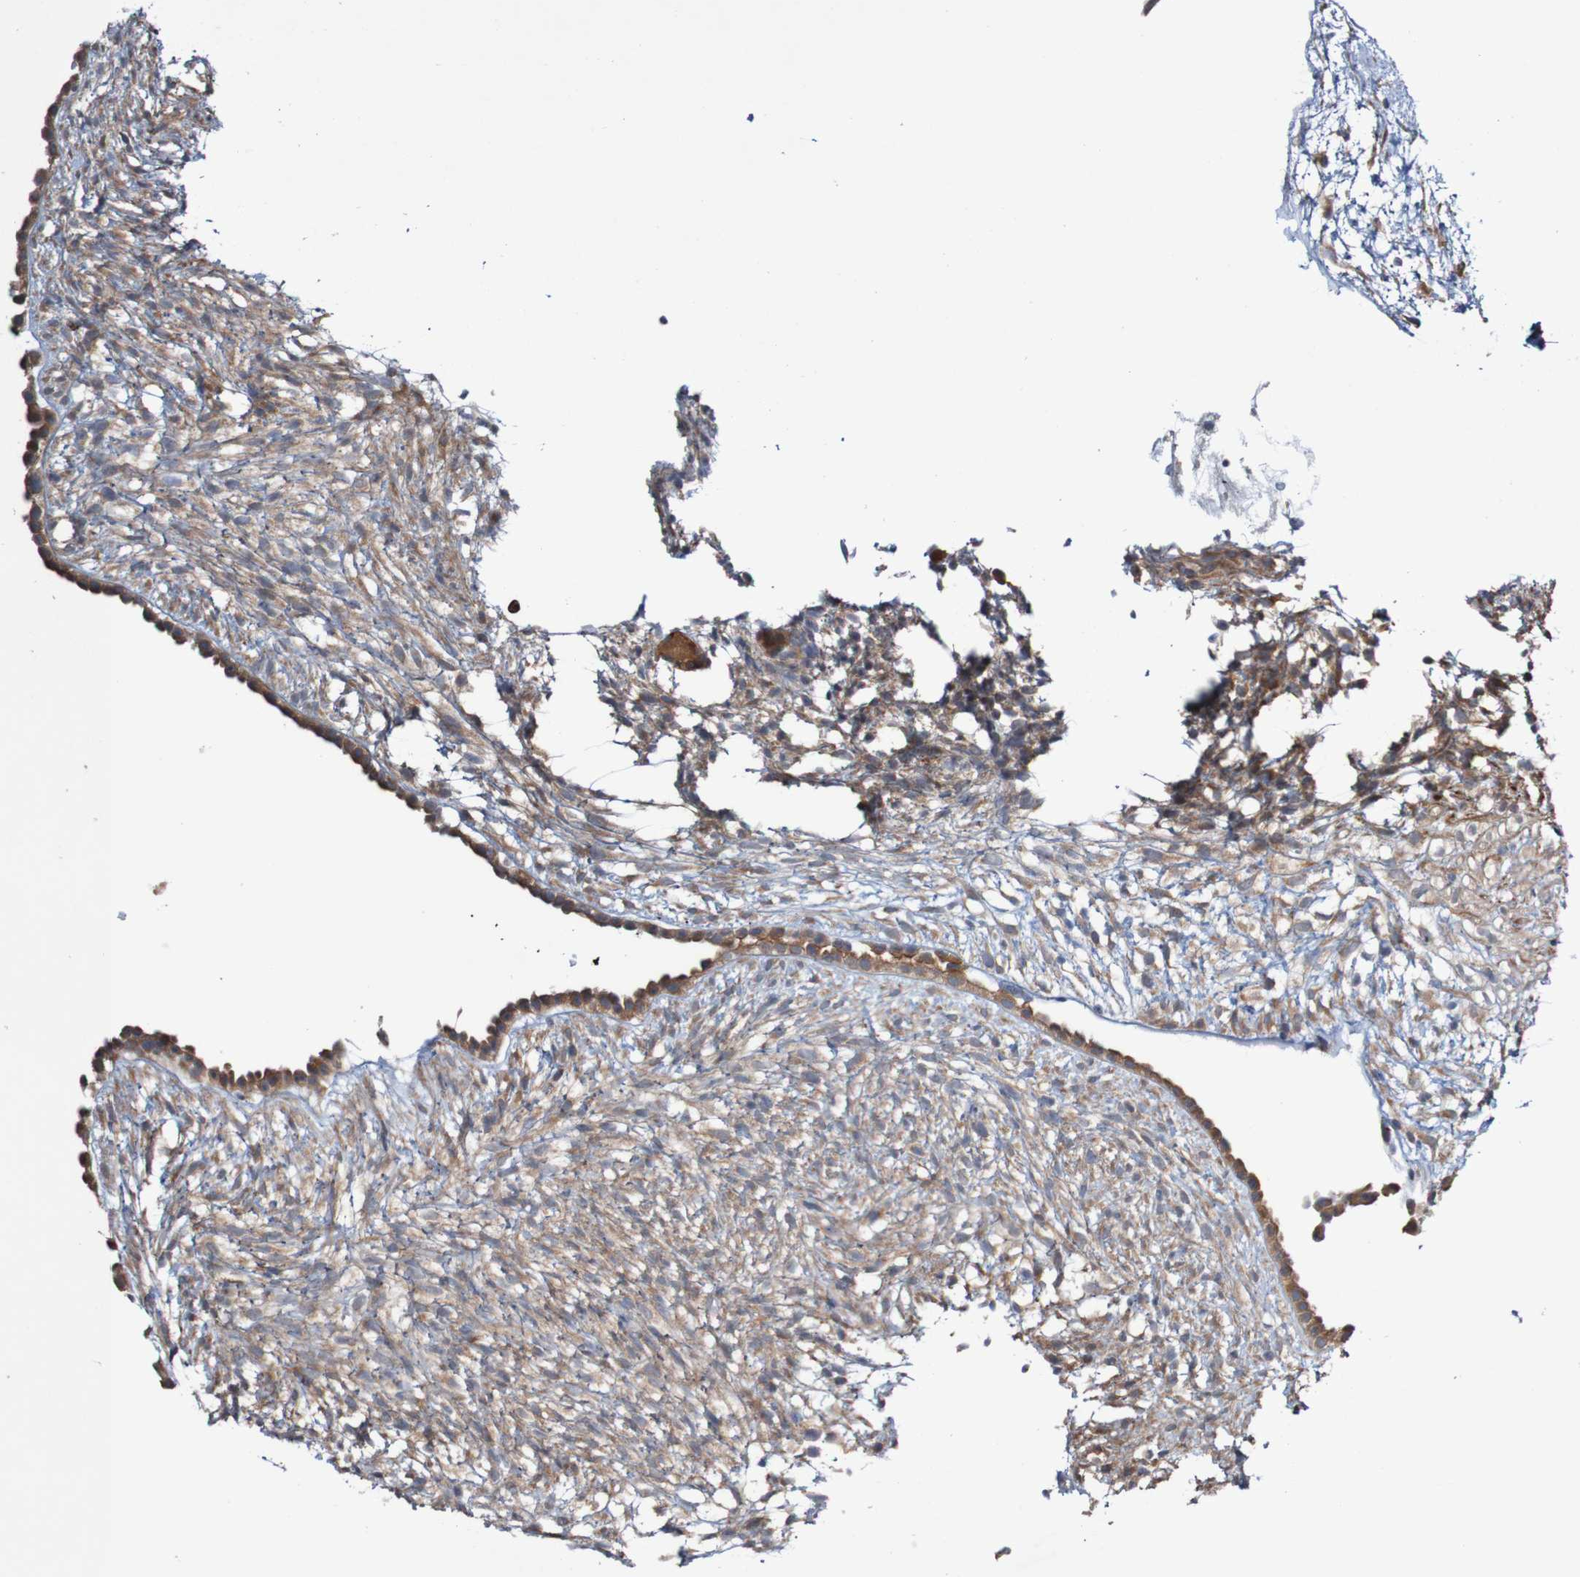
{"staining": {"intensity": "moderate", "quantity": "25%-75%", "location": "cytoplasmic/membranous"}, "tissue": "ovary", "cell_type": "Ovarian stroma cells", "image_type": "normal", "snomed": [{"axis": "morphology", "description": "Normal tissue, NOS"}, {"axis": "morphology", "description": "Cyst, NOS"}, {"axis": "topography", "description": "Ovary"}], "caption": "A brown stain shows moderate cytoplasmic/membranous staining of a protein in ovarian stroma cells of unremarkable ovary. (Brightfield microscopy of DAB IHC at high magnification).", "gene": "ST8SIA6", "patient": {"sex": "female", "age": 18}}